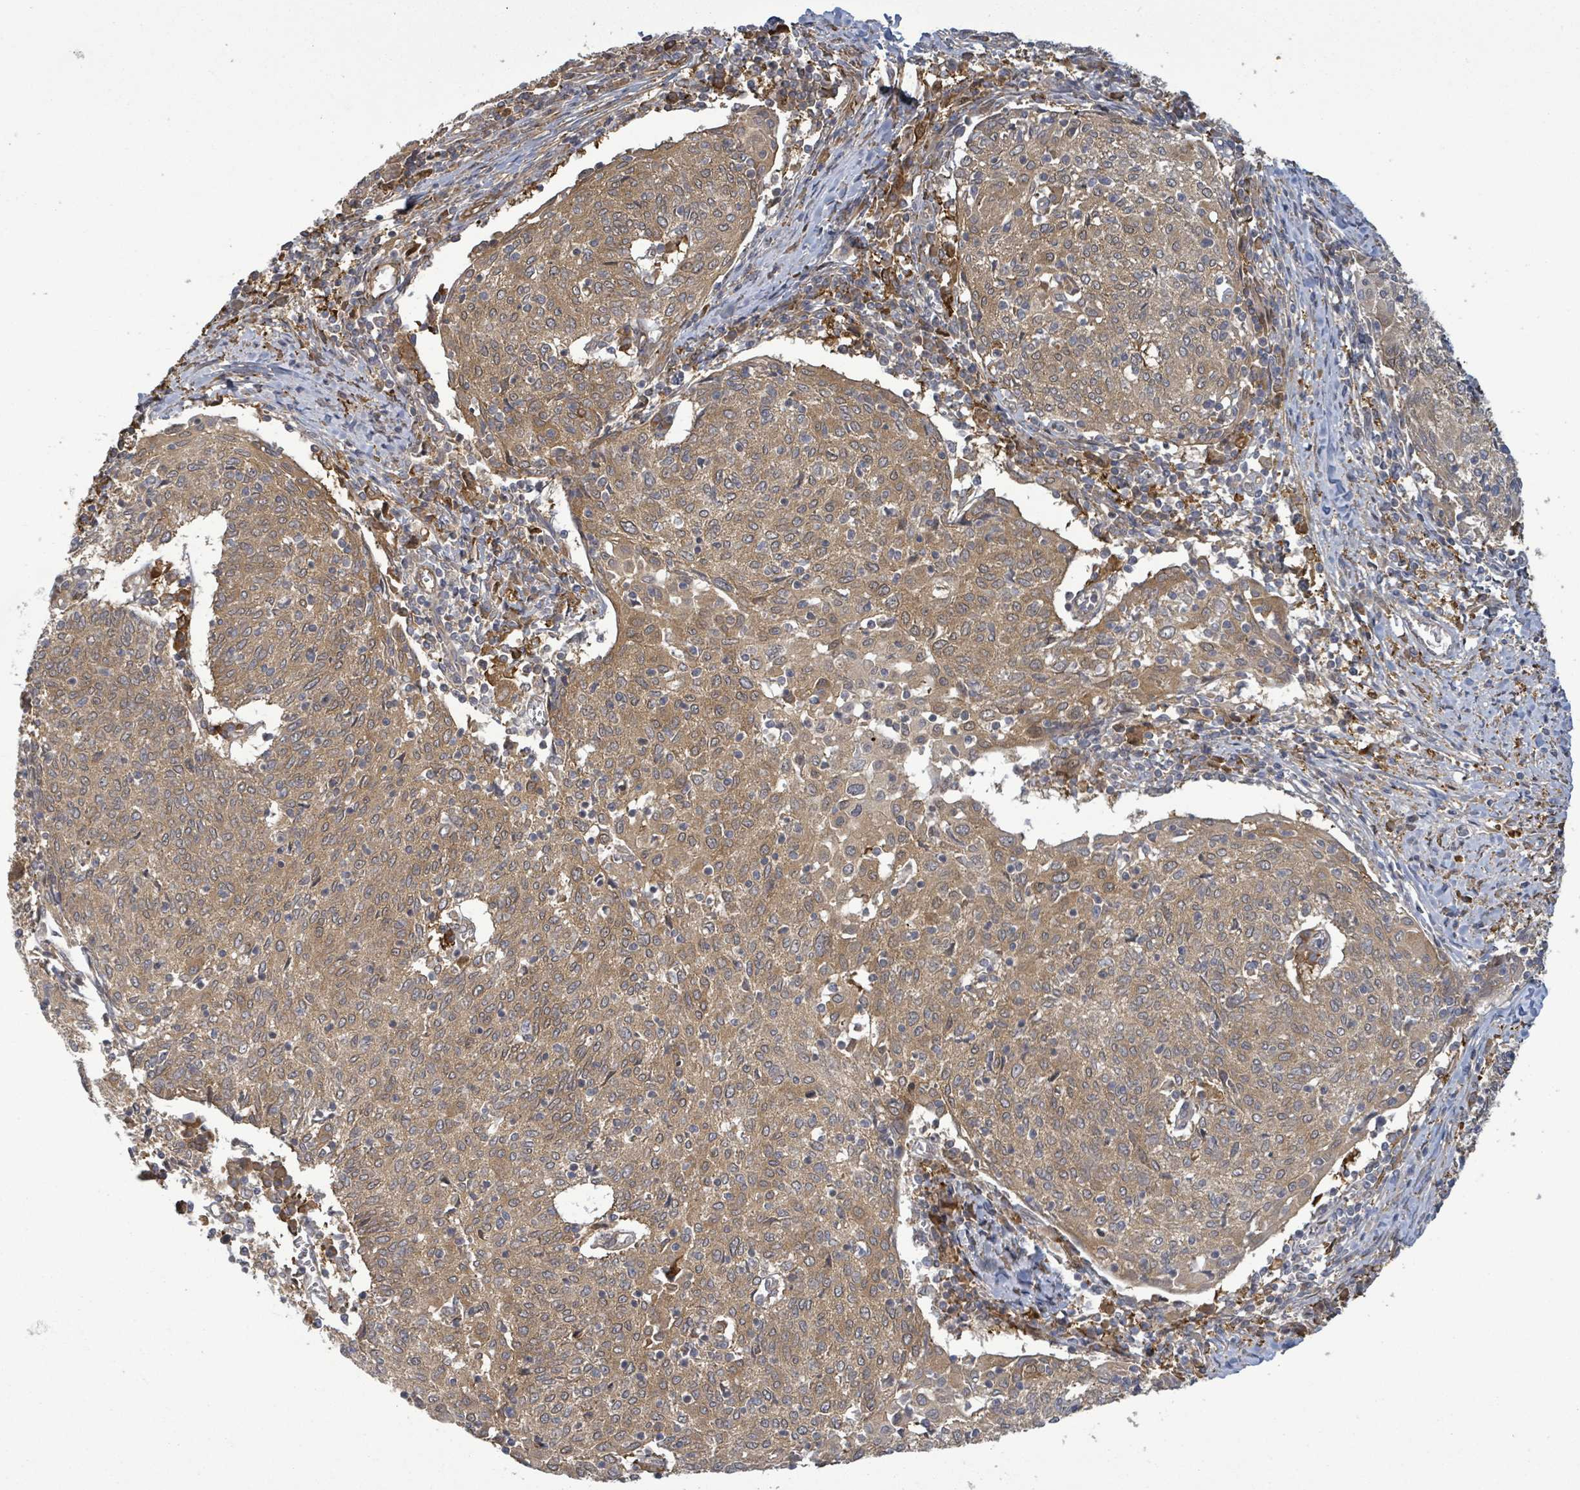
{"staining": {"intensity": "moderate", "quantity": ">75%", "location": "cytoplasmic/membranous"}, "tissue": "cervical cancer", "cell_type": "Tumor cells", "image_type": "cancer", "snomed": [{"axis": "morphology", "description": "Squamous cell carcinoma, NOS"}, {"axis": "topography", "description": "Cervix"}], "caption": "Protein analysis of cervical squamous cell carcinoma tissue exhibits moderate cytoplasmic/membranous positivity in about >75% of tumor cells.", "gene": "MAP3K6", "patient": {"sex": "female", "age": 52}}